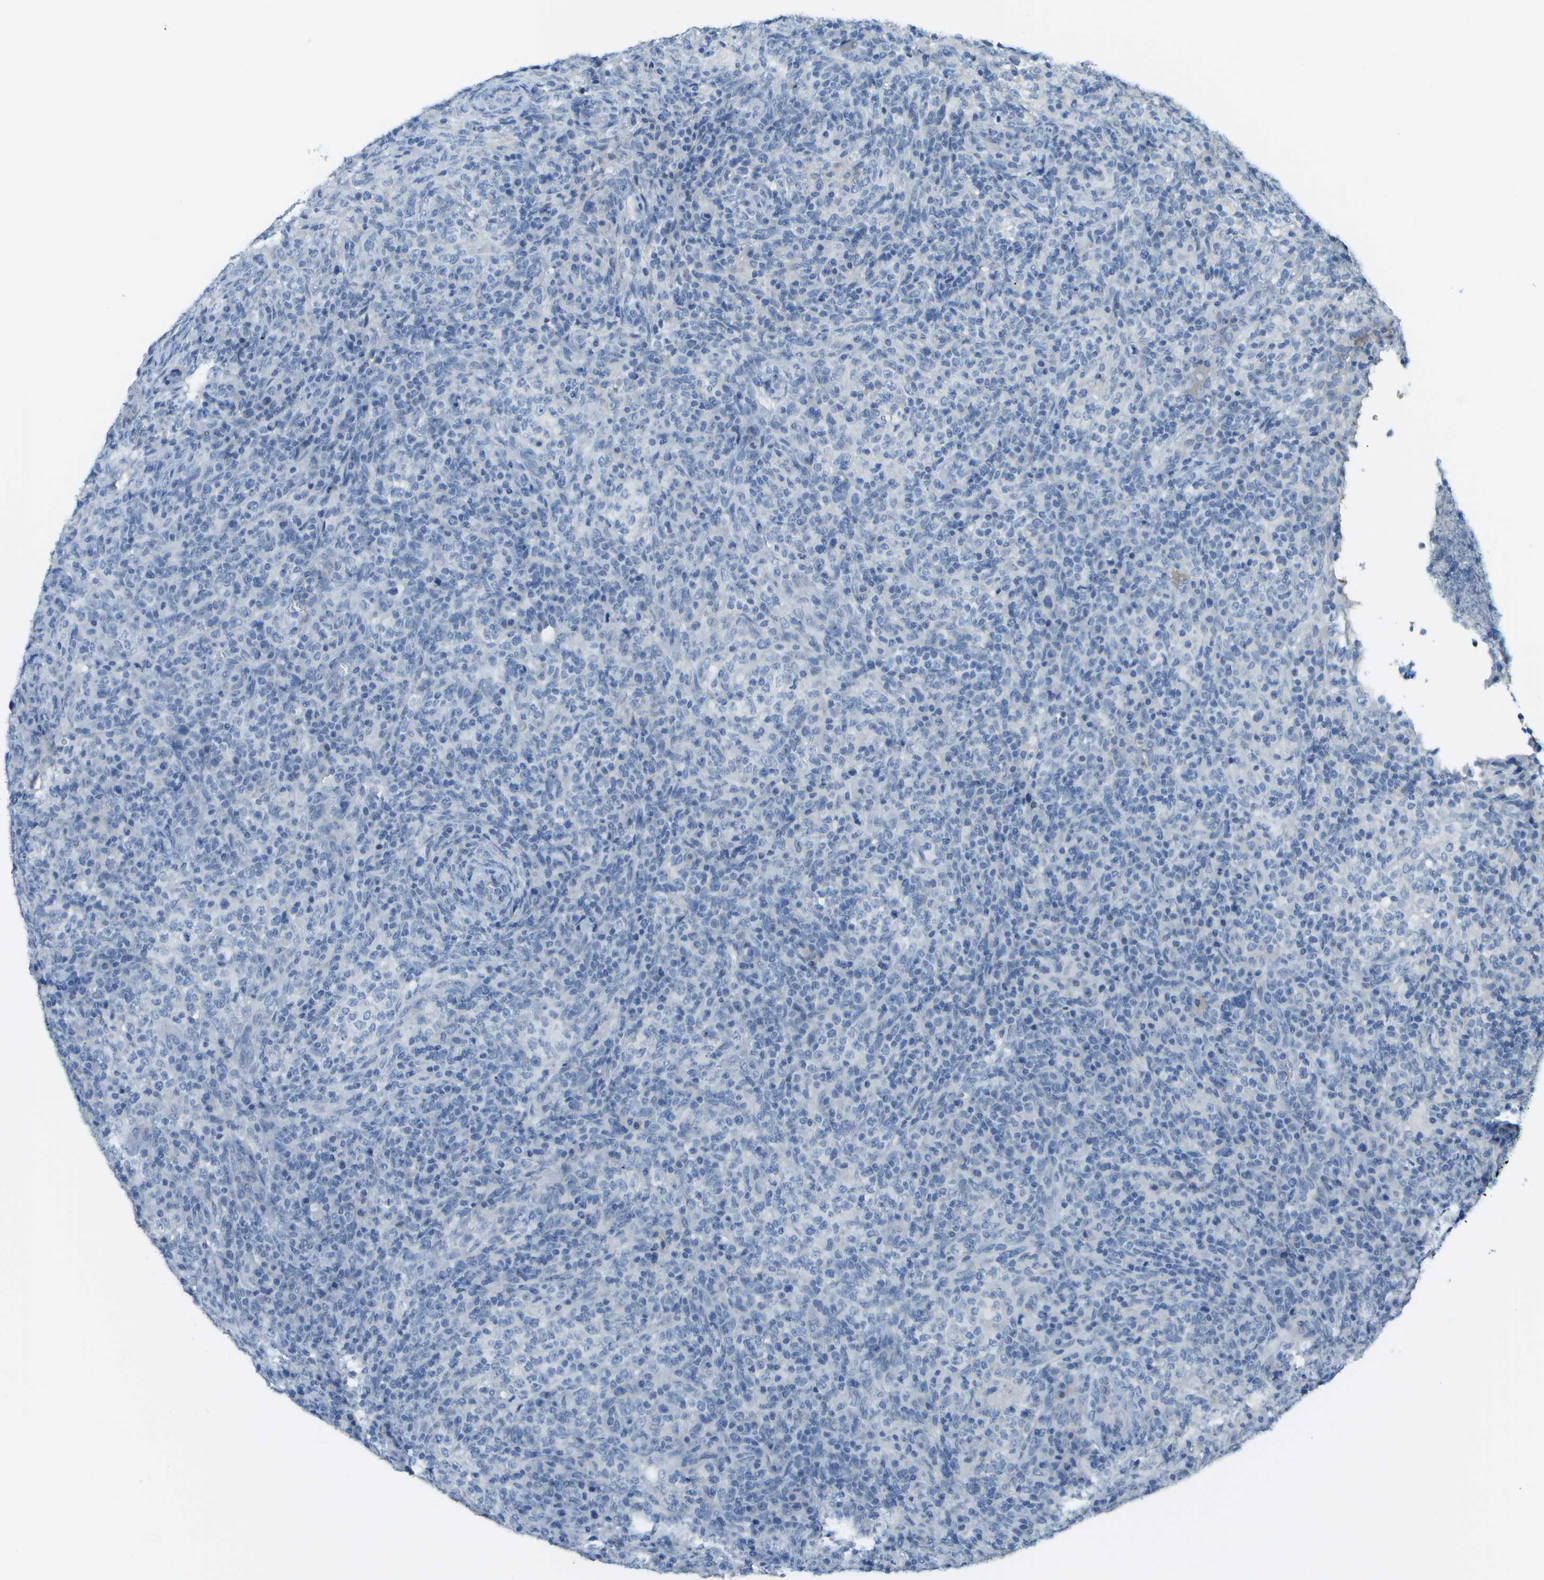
{"staining": {"intensity": "negative", "quantity": "none", "location": "none"}, "tissue": "lymphoma", "cell_type": "Tumor cells", "image_type": "cancer", "snomed": [{"axis": "morphology", "description": "Malignant lymphoma, non-Hodgkin's type, High grade"}, {"axis": "topography", "description": "Lymph node"}], "caption": "This is an immunohistochemistry photomicrograph of human lymphoma. There is no staining in tumor cells.", "gene": "C1S", "patient": {"sex": "female", "age": 76}}